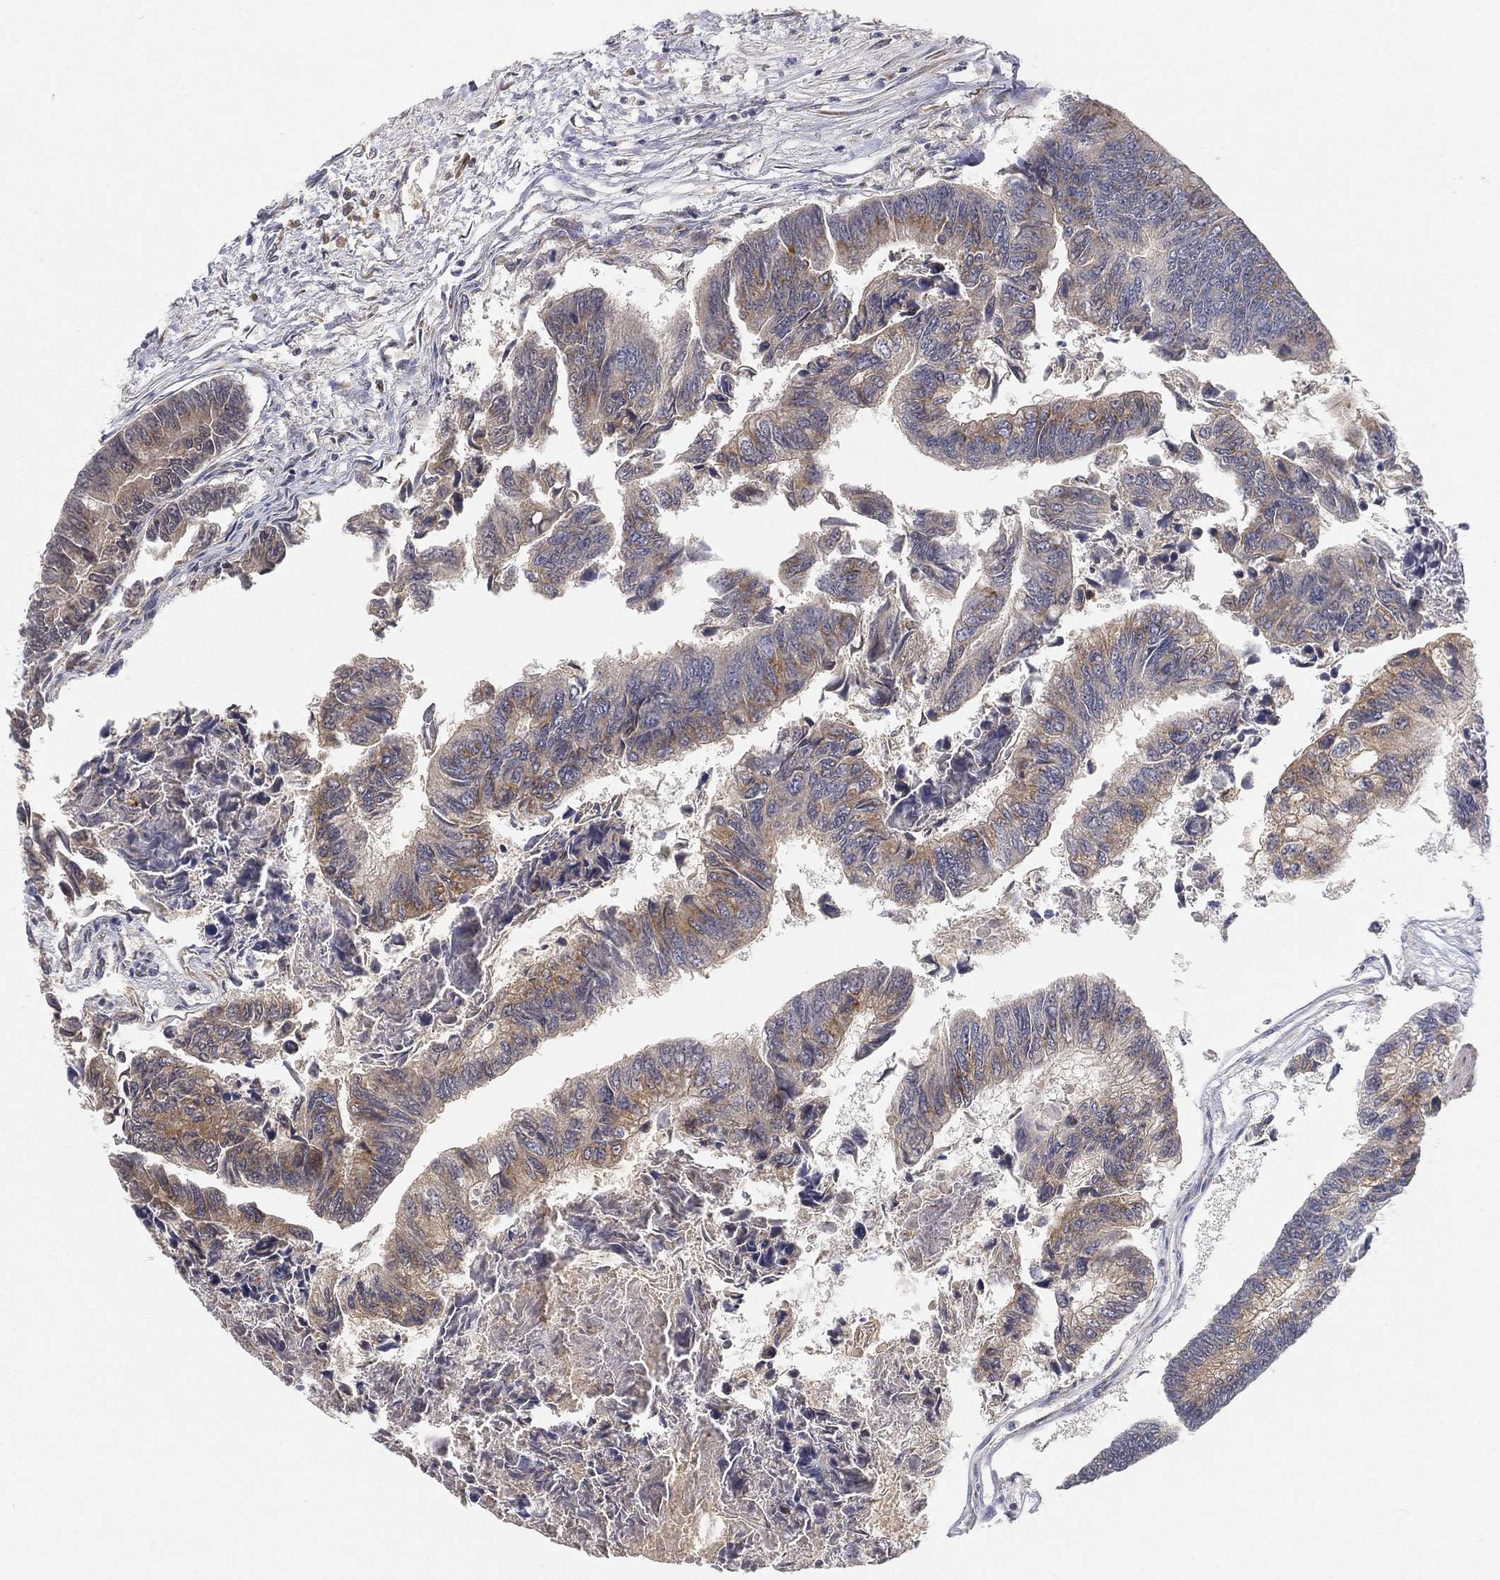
{"staining": {"intensity": "weak", "quantity": ">75%", "location": "cytoplasmic/membranous"}, "tissue": "colorectal cancer", "cell_type": "Tumor cells", "image_type": "cancer", "snomed": [{"axis": "morphology", "description": "Adenocarcinoma, NOS"}, {"axis": "topography", "description": "Colon"}], "caption": "Immunohistochemical staining of human adenocarcinoma (colorectal) shows low levels of weak cytoplasmic/membranous positivity in approximately >75% of tumor cells. The staining was performed using DAB (3,3'-diaminobenzidine) to visualize the protein expression in brown, while the nuclei were stained in blue with hematoxylin (Magnification: 20x).", "gene": "CTSL", "patient": {"sex": "female", "age": 65}}